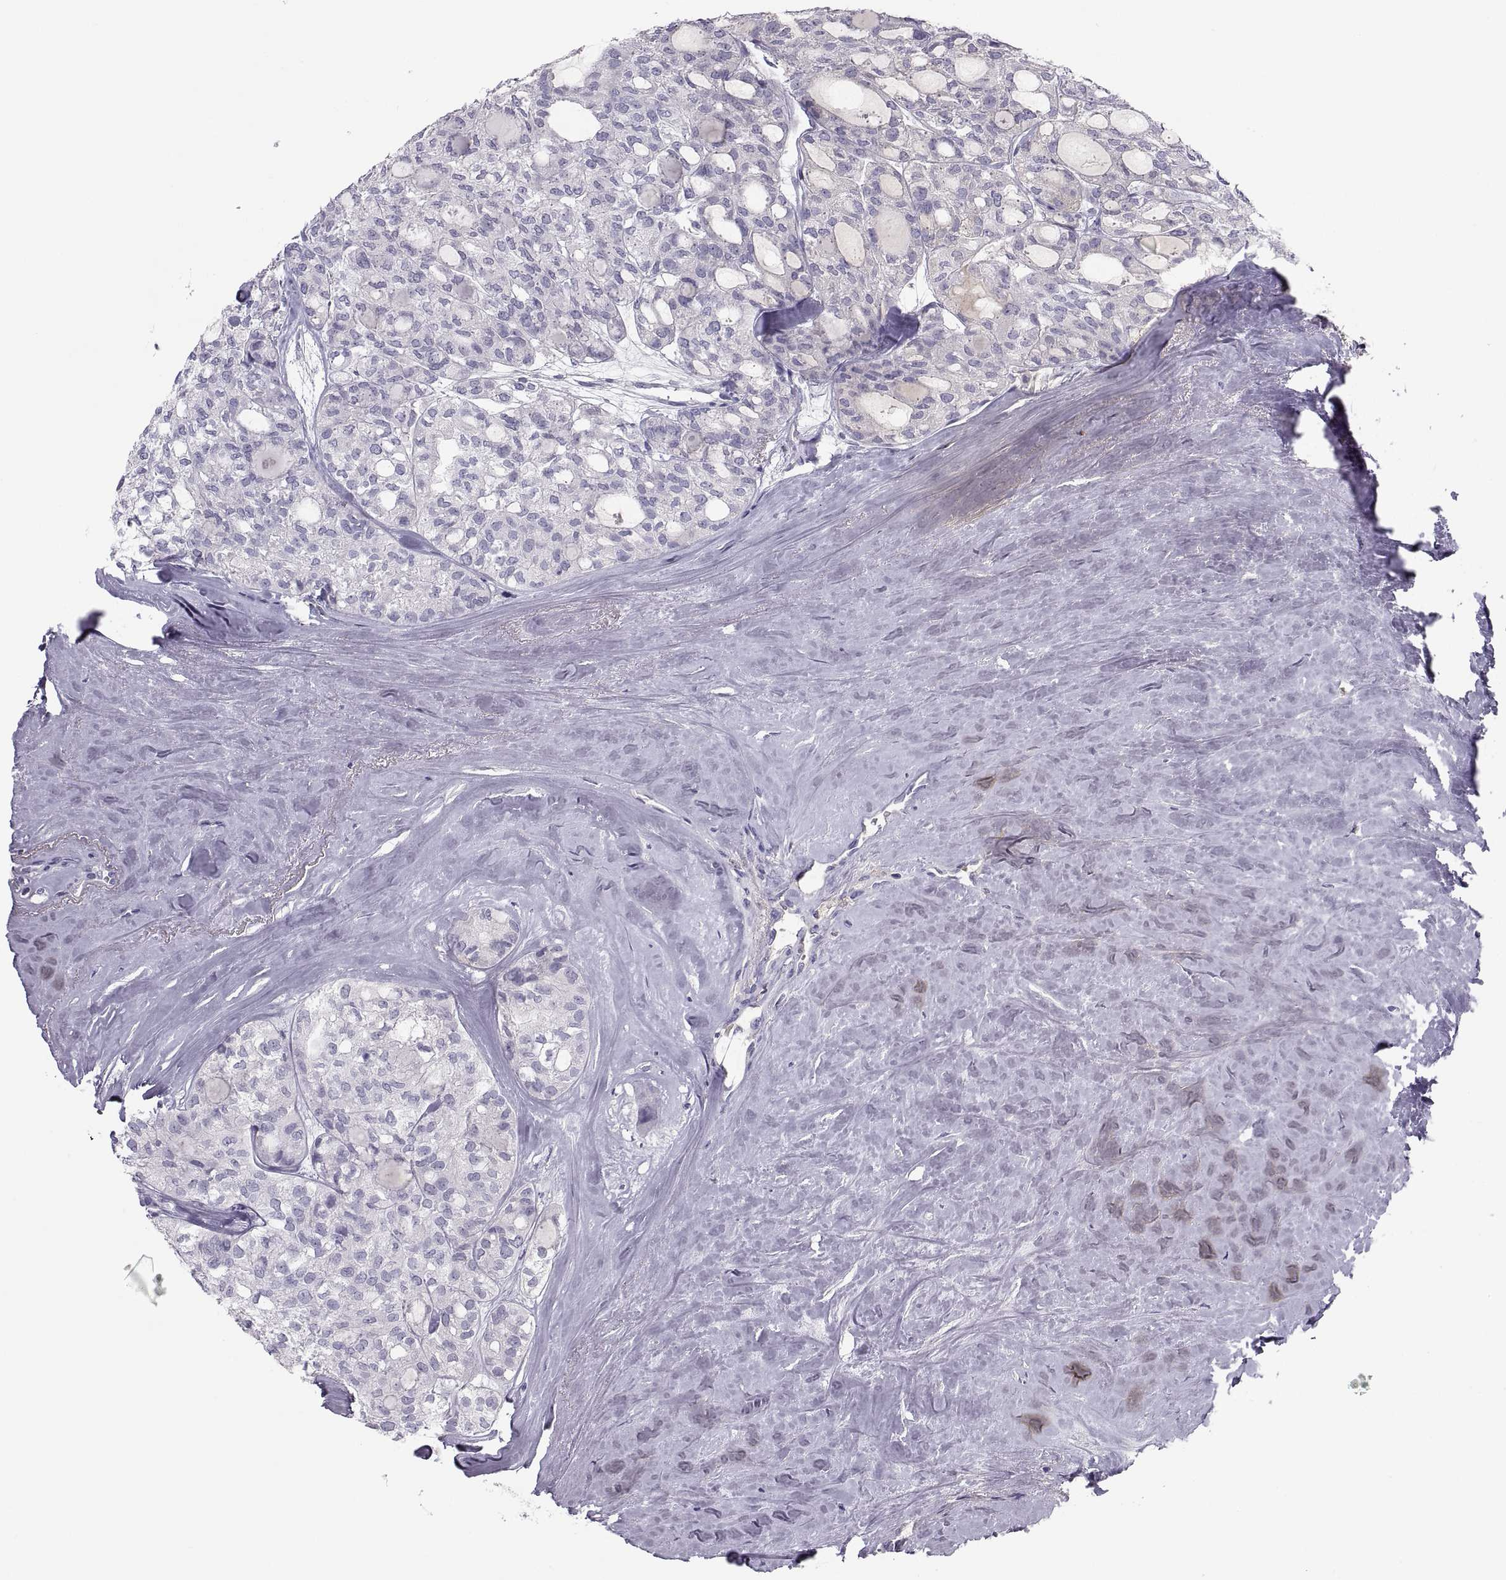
{"staining": {"intensity": "weak", "quantity": "<25%", "location": "cytoplasmic/membranous"}, "tissue": "thyroid cancer", "cell_type": "Tumor cells", "image_type": "cancer", "snomed": [{"axis": "morphology", "description": "Follicular adenoma carcinoma, NOS"}, {"axis": "topography", "description": "Thyroid gland"}], "caption": "Tumor cells show no significant protein expression in thyroid follicular adenoma carcinoma. (Brightfield microscopy of DAB (3,3'-diaminobenzidine) IHC at high magnification).", "gene": "MAGEB2", "patient": {"sex": "male", "age": 75}}